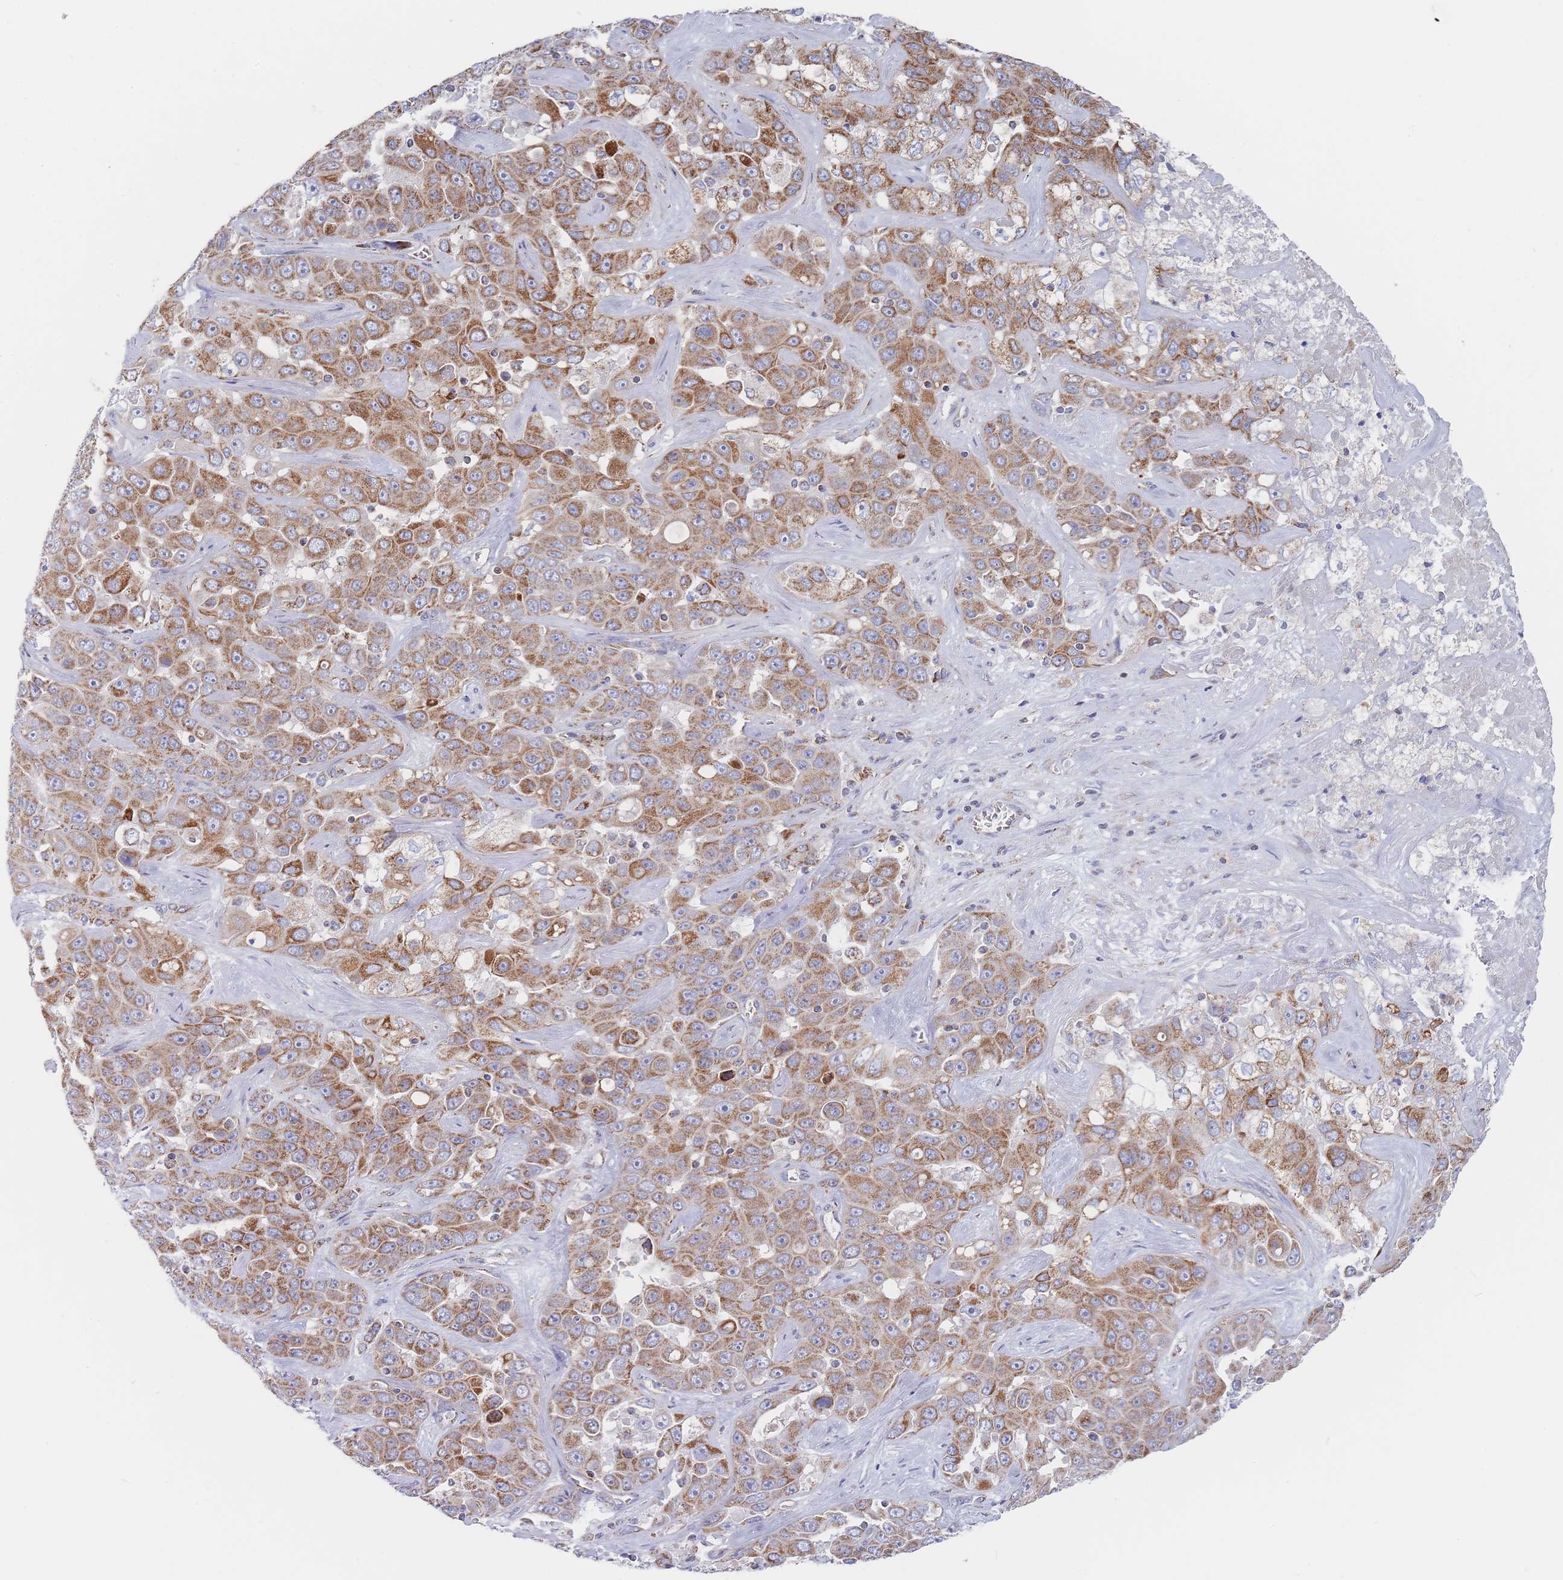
{"staining": {"intensity": "moderate", "quantity": ">75%", "location": "cytoplasmic/membranous"}, "tissue": "liver cancer", "cell_type": "Tumor cells", "image_type": "cancer", "snomed": [{"axis": "morphology", "description": "Cholangiocarcinoma"}, {"axis": "topography", "description": "Liver"}], "caption": "Immunohistochemistry (DAB) staining of human liver cancer reveals moderate cytoplasmic/membranous protein staining in approximately >75% of tumor cells.", "gene": "IKZF4", "patient": {"sex": "female", "age": 52}}